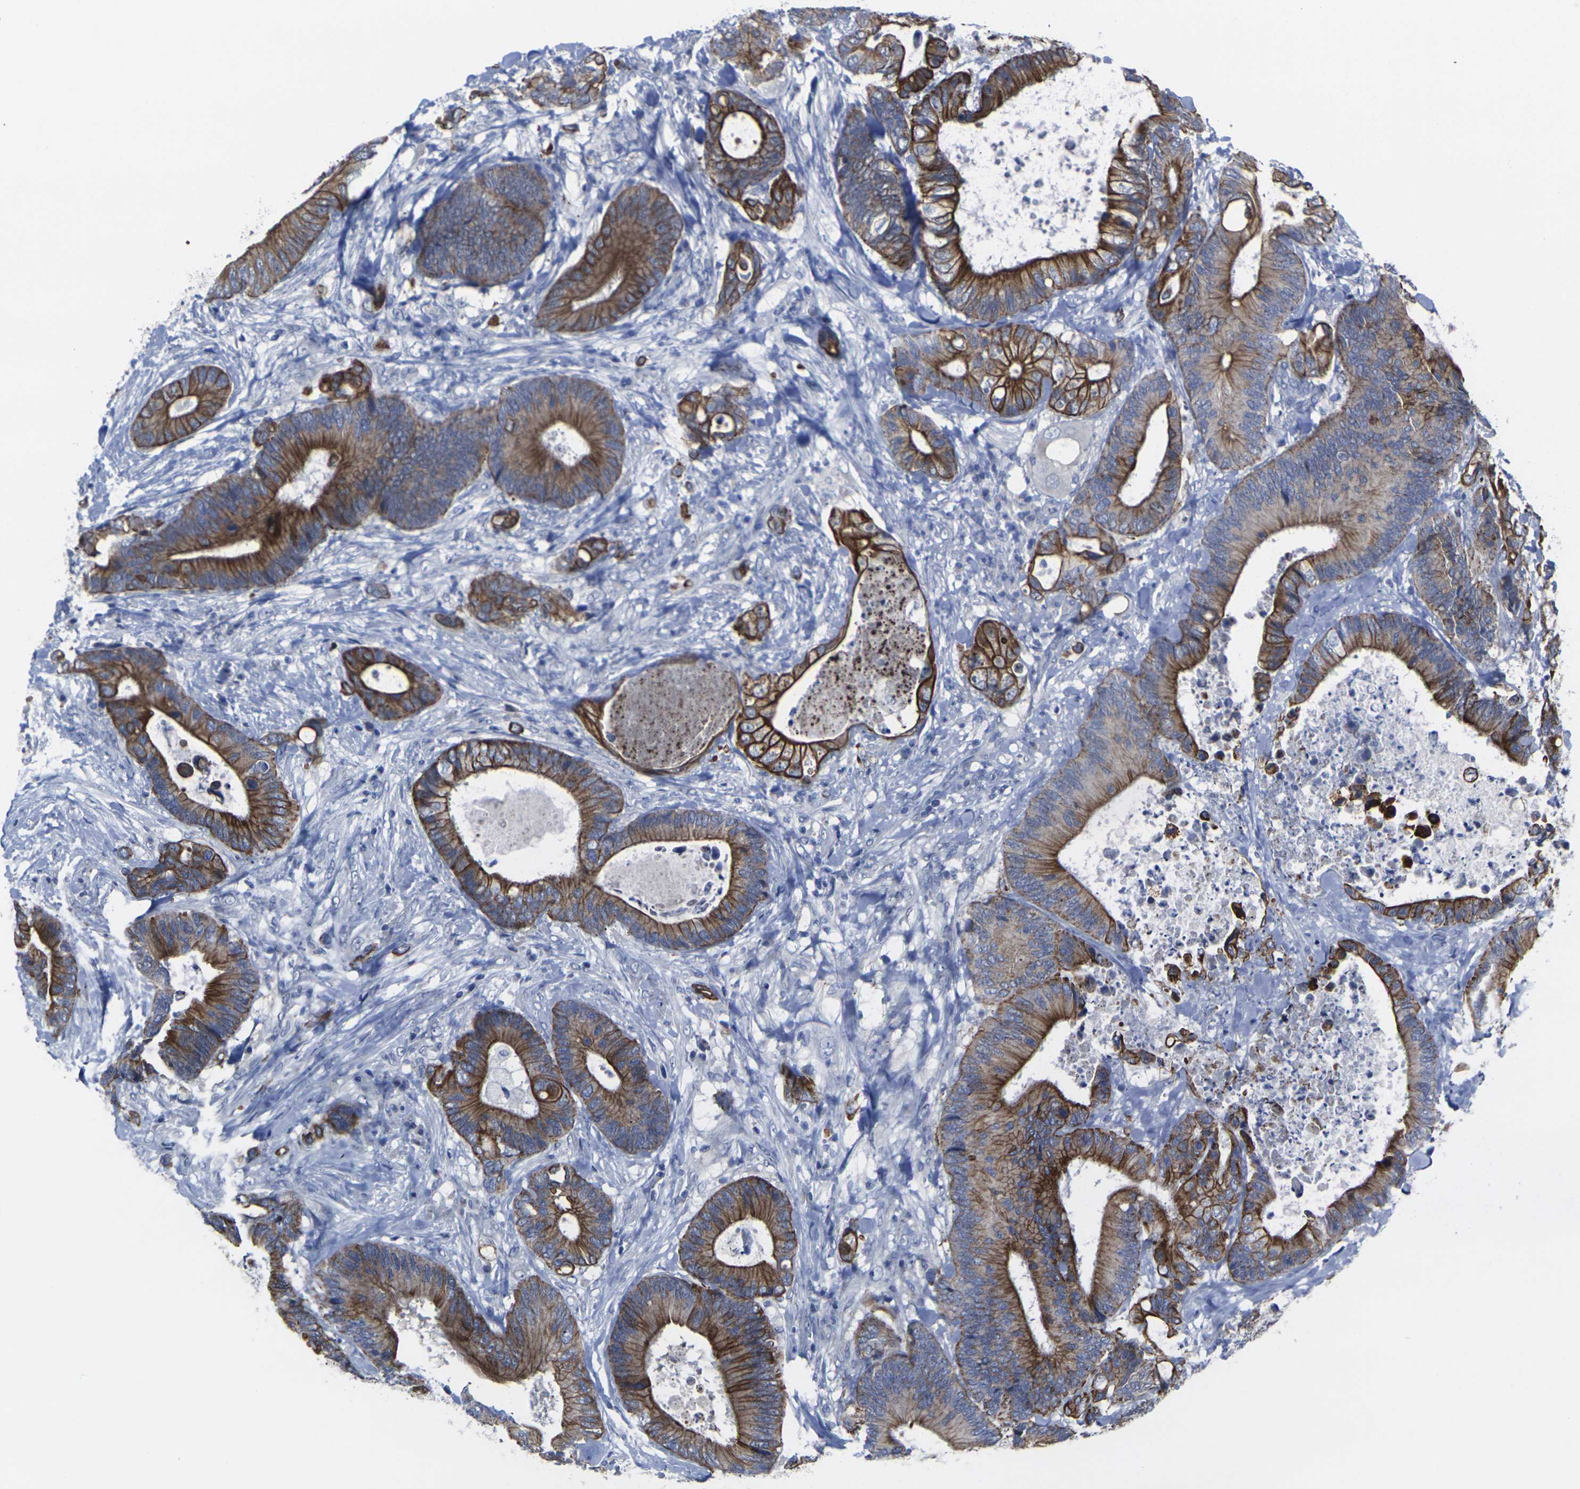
{"staining": {"intensity": "strong", "quantity": ">75%", "location": "cytoplasmic/membranous"}, "tissue": "colorectal cancer", "cell_type": "Tumor cells", "image_type": "cancer", "snomed": [{"axis": "morphology", "description": "Adenocarcinoma, NOS"}, {"axis": "topography", "description": "Rectum"}], "caption": "Strong cytoplasmic/membranous protein staining is identified in about >75% of tumor cells in colorectal cancer. The staining was performed using DAB to visualize the protein expression in brown, while the nuclei were stained in blue with hematoxylin (Magnification: 20x).", "gene": "ANKRD46", "patient": {"sex": "male", "age": 55}}